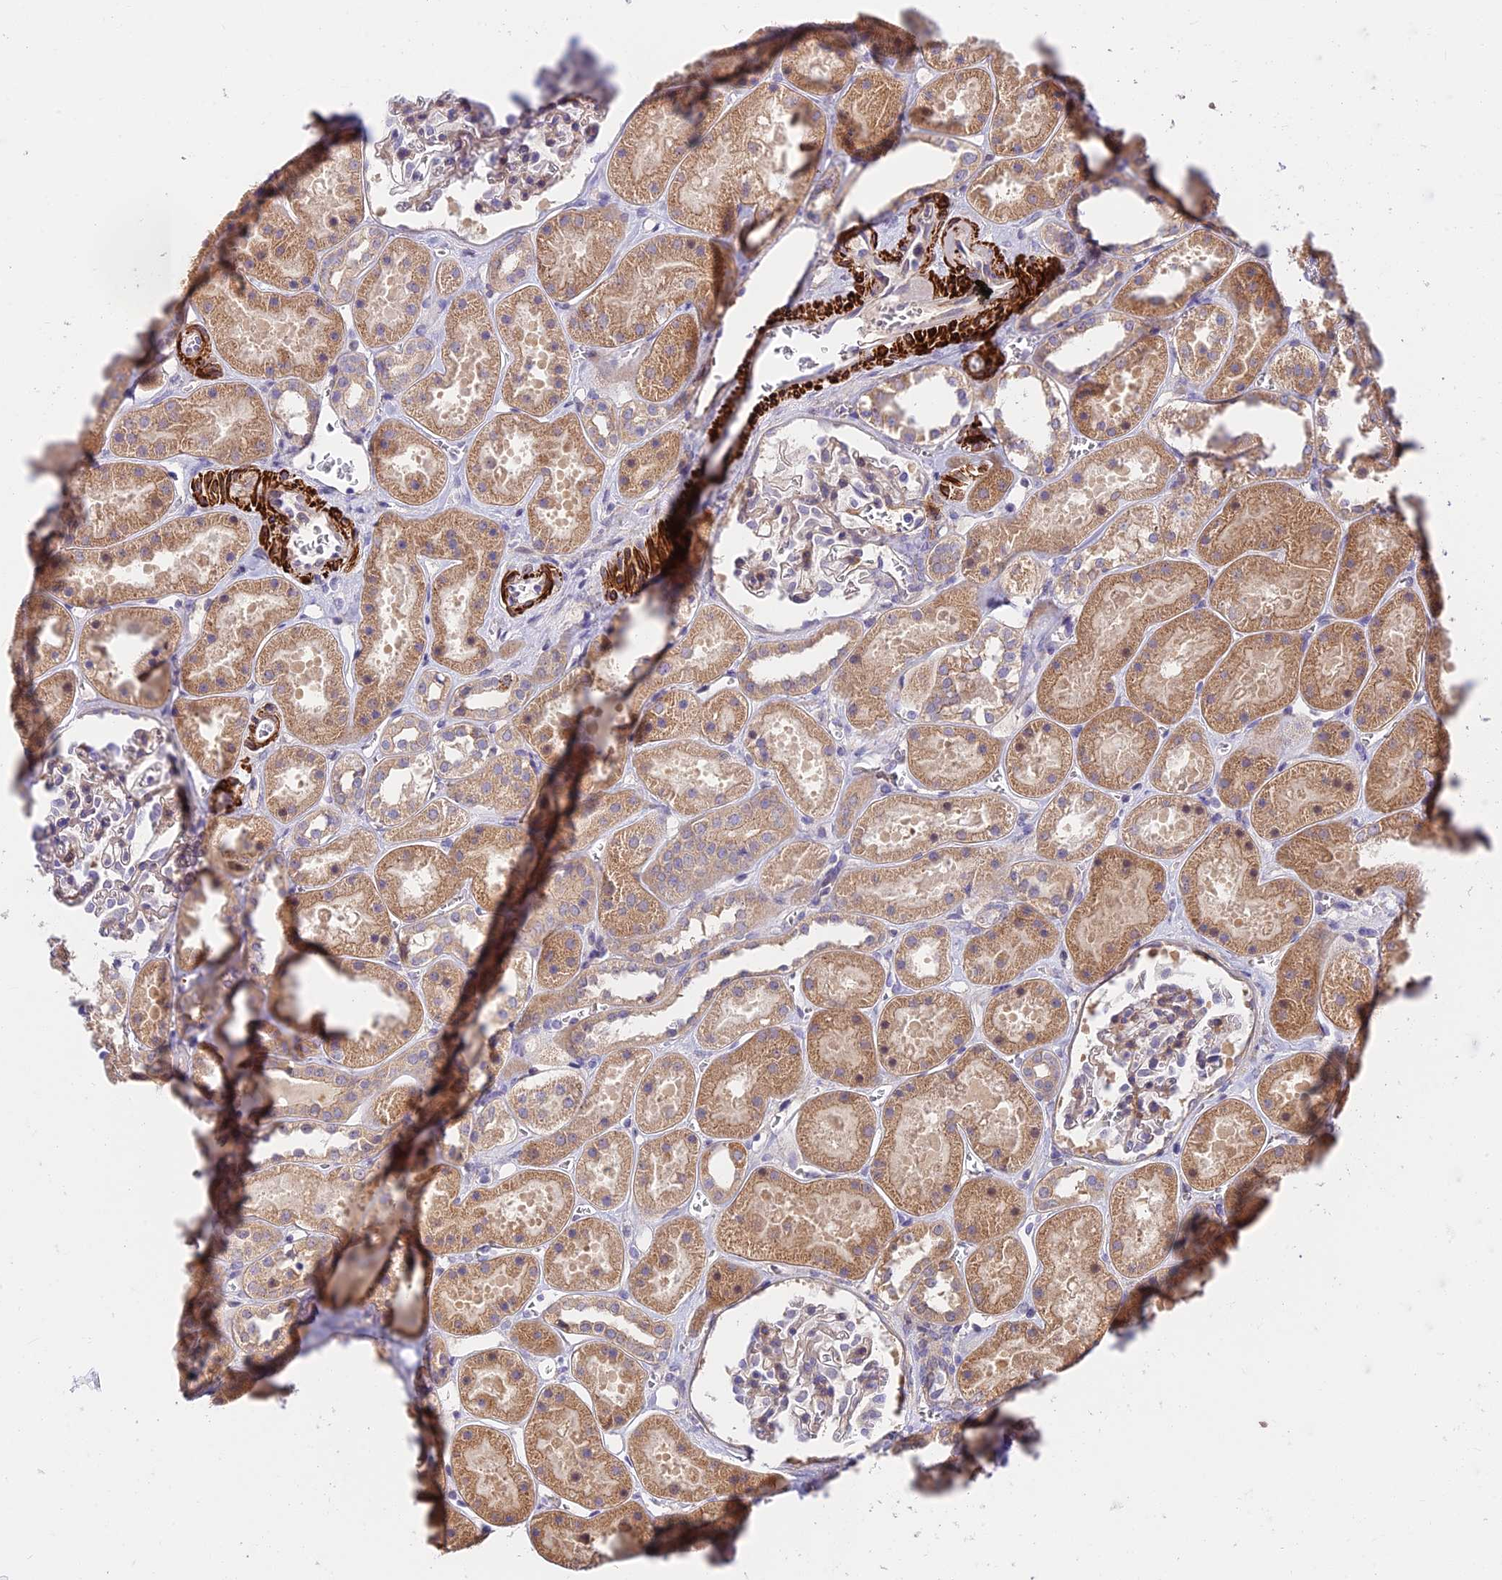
{"staining": {"intensity": "weak", "quantity": "25%-75%", "location": "cytoplasmic/membranous"}, "tissue": "kidney", "cell_type": "Cells in glomeruli", "image_type": "normal", "snomed": [{"axis": "morphology", "description": "Normal tissue, NOS"}, {"axis": "topography", "description": "Kidney"}], "caption": "This photomicrograph demonstrates IHC staining of benign human kidney, with low weak cytoplasmic/membranous staining in approximately 25%-75% of cells in glomeruli.", "gene": "ANKRD50", "patient": {"sex": "female", "age": 41}}